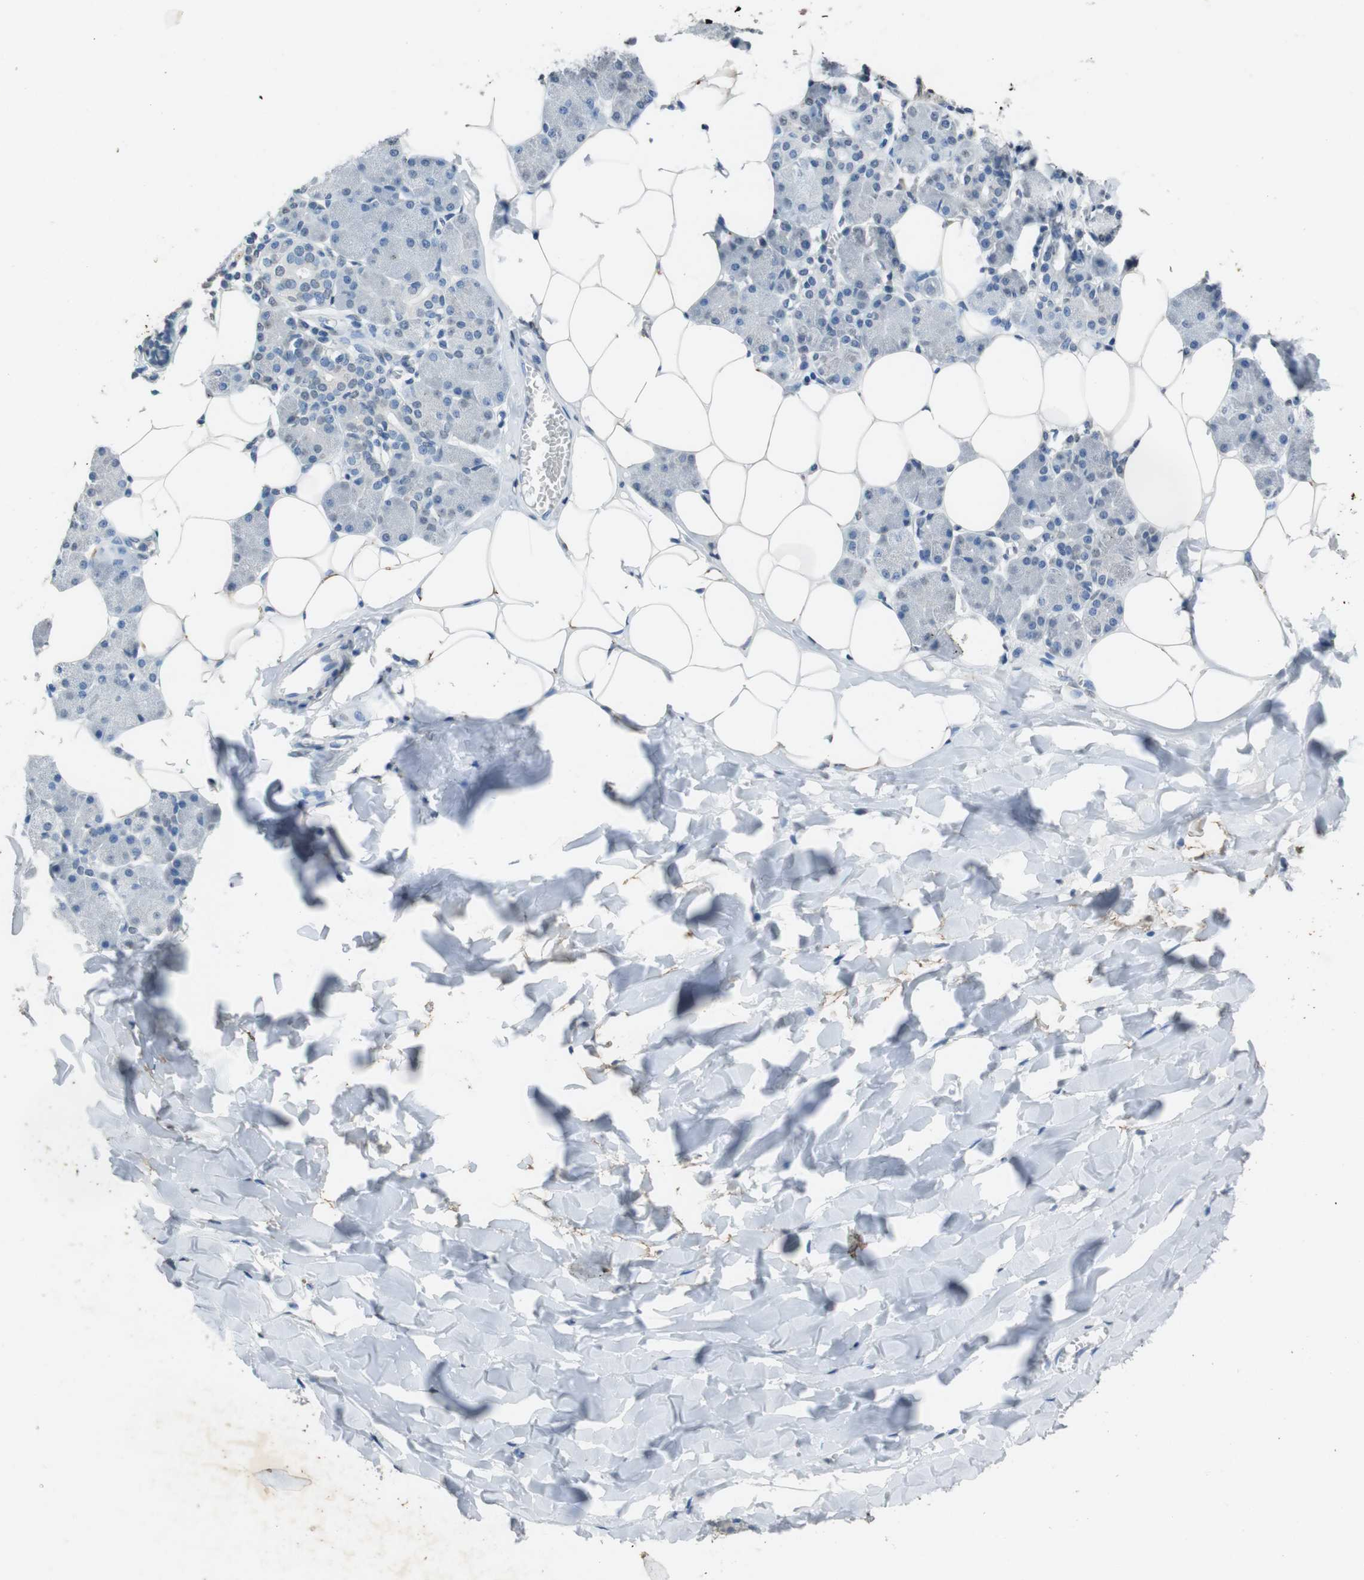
{"staining": {"intensity": "negative", "quantity": "none", "location": "none"}, "tissue": "salivary gland", "cell_type": "Glandular cells", "image_type": "normal", "snomed": [{"axis": "morphology", "description": "Normal tissue, NOS"}, {"axis": "morphology", "description": "Adenoma, NOS"}, {"axis": "topography", "description": "Salivary gland"}], "caption": "IHC of benign human salivary gland displays no expression in glandular cells. (DAB (3,3'-diaminobenzidine) IHC, high magnification).", "gene": "STBD1", "patient": {"sex": "female", "age": 32}}